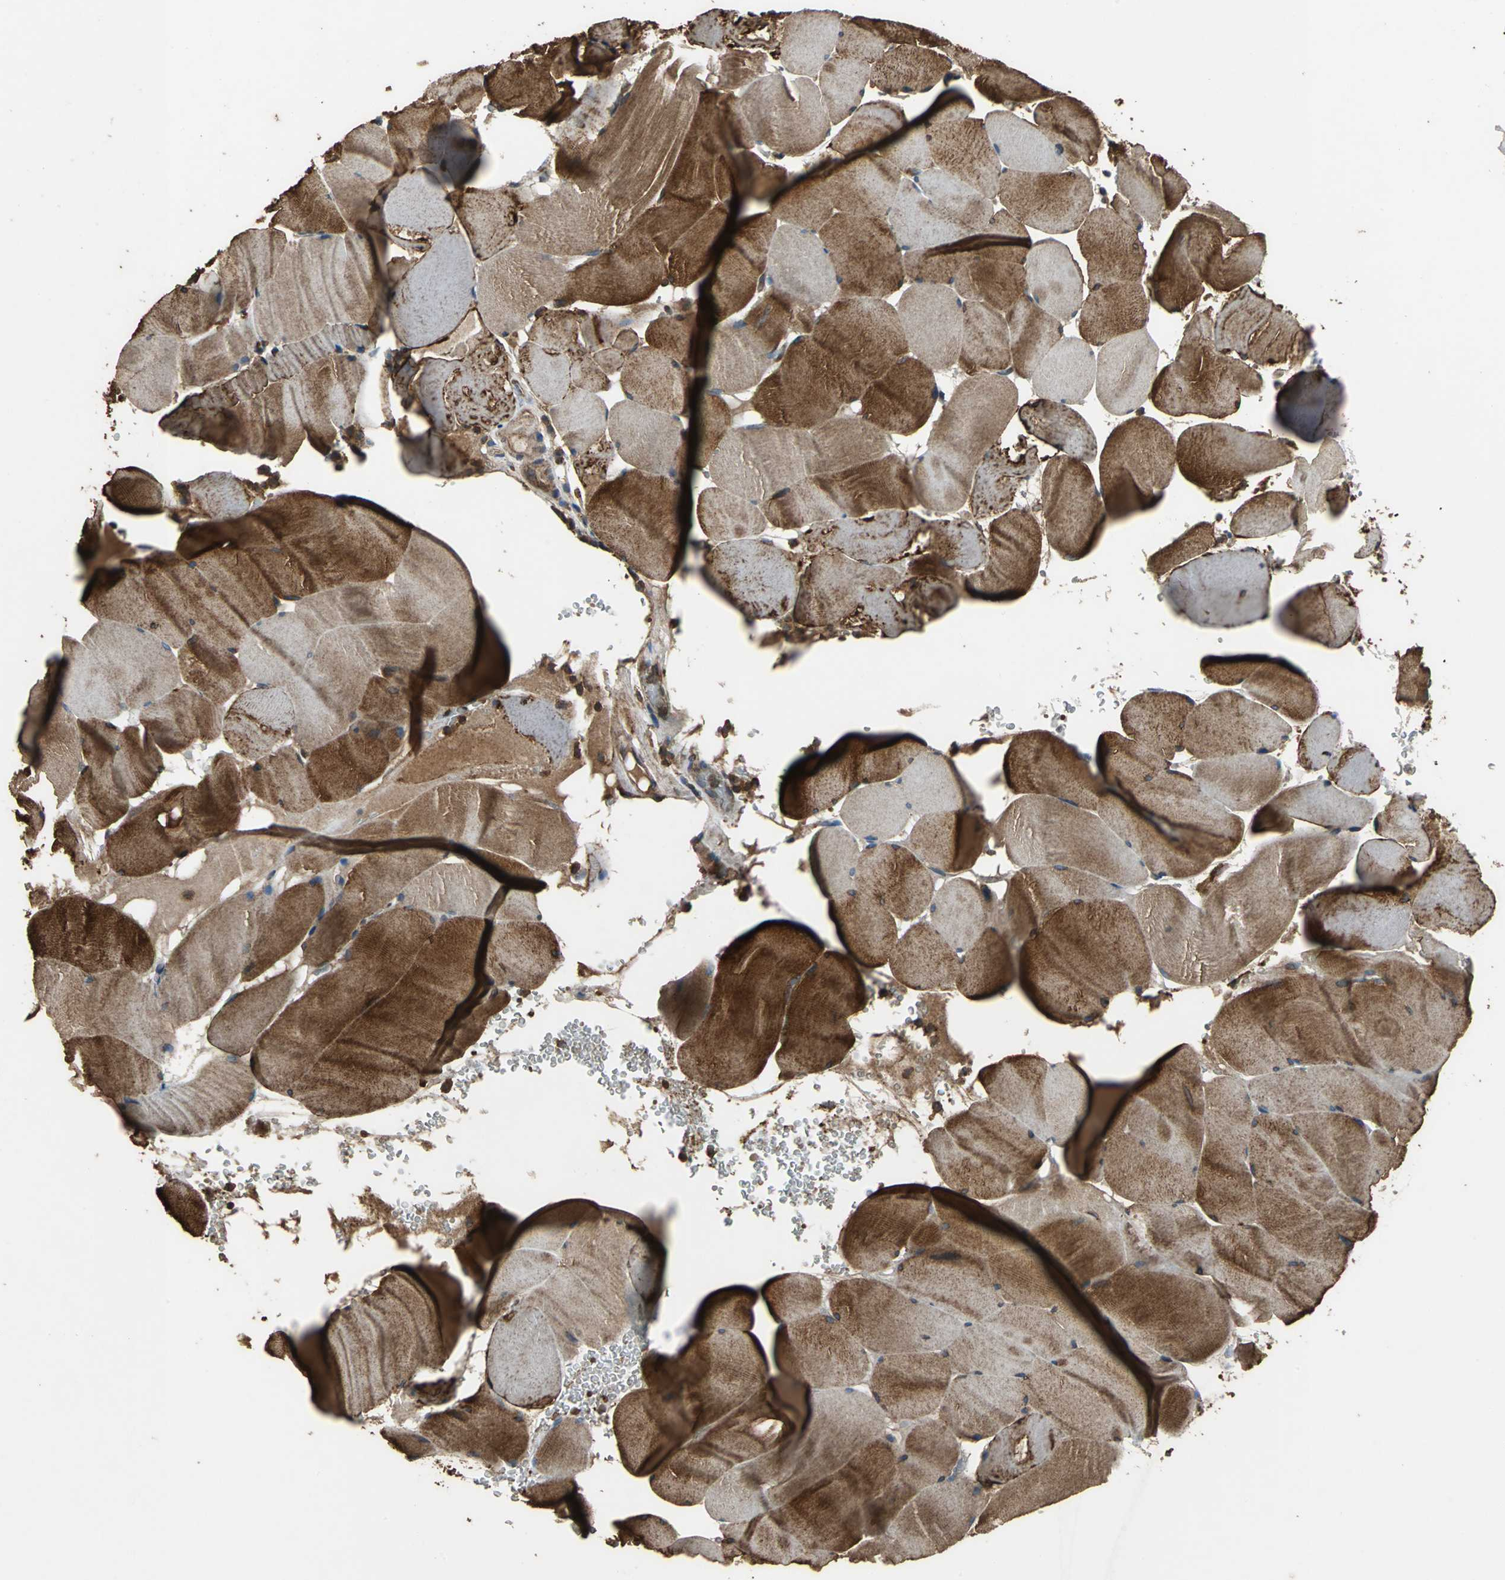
{"staining": {"intensity": "strong", "quantity": ">75%", "location": "cytoplasmic/membranous"}, "tissue": "skeletal muscle", "cell_type": "Myocytes", "image_type": "normal", "snomed": [{"axis": "morphology", "description": "Normal tissue, NOS"}, {"axis": "topography", "description": "Skeletal muscle"}], "caption": "Protein analysis of benign skeletal muscle shows strong cytoplasmic/membranous expression in about >75% of myocytes.", "gene": "ZNF608", "patient": {"sex": "male", "age": 62}}